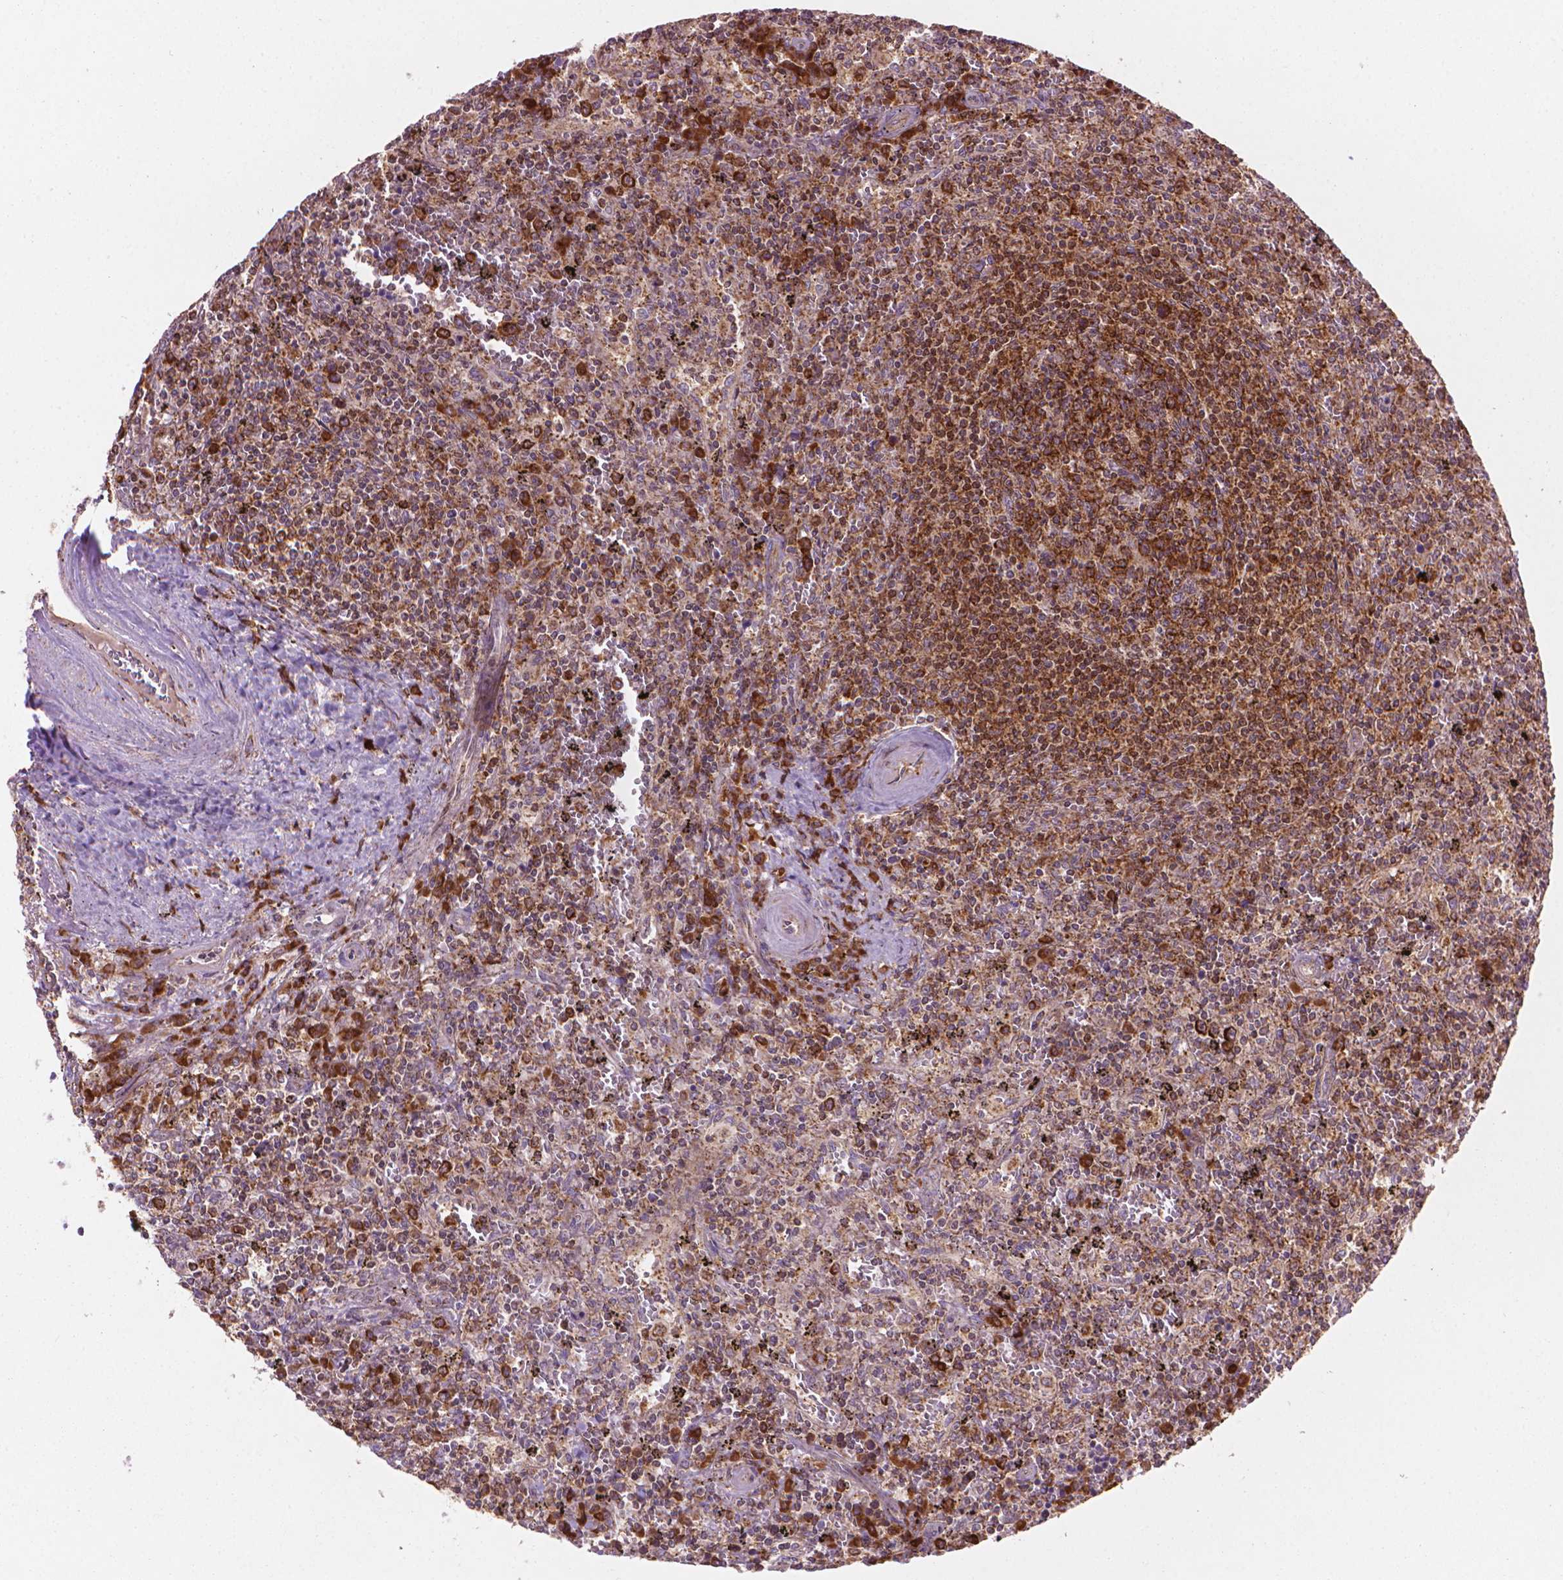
{"staining": {"intensity": "weak", "quantity": "25%-75%", "location": "cytoplasmic/membranous"}, "tissue": "lymphoma", "cell_type": "Tumor cells", "image_type": "cancer", "snomed": [{"axis": "morphology", "description": "Malignant lymphoma, non-Hodgkin's type, Low grade"}, {"axis": "topography", "description": "Spleen"}], "caption": "A histopathology image of human lymphoma stained for a protein exhibits weak cytoplasmic/membranous brown staining in tumor cells. (DAB = brown stain, brightfield microscopy at high magnification).", "gene": "VARS2", "patient": {"sex": "male", "age": 62}}